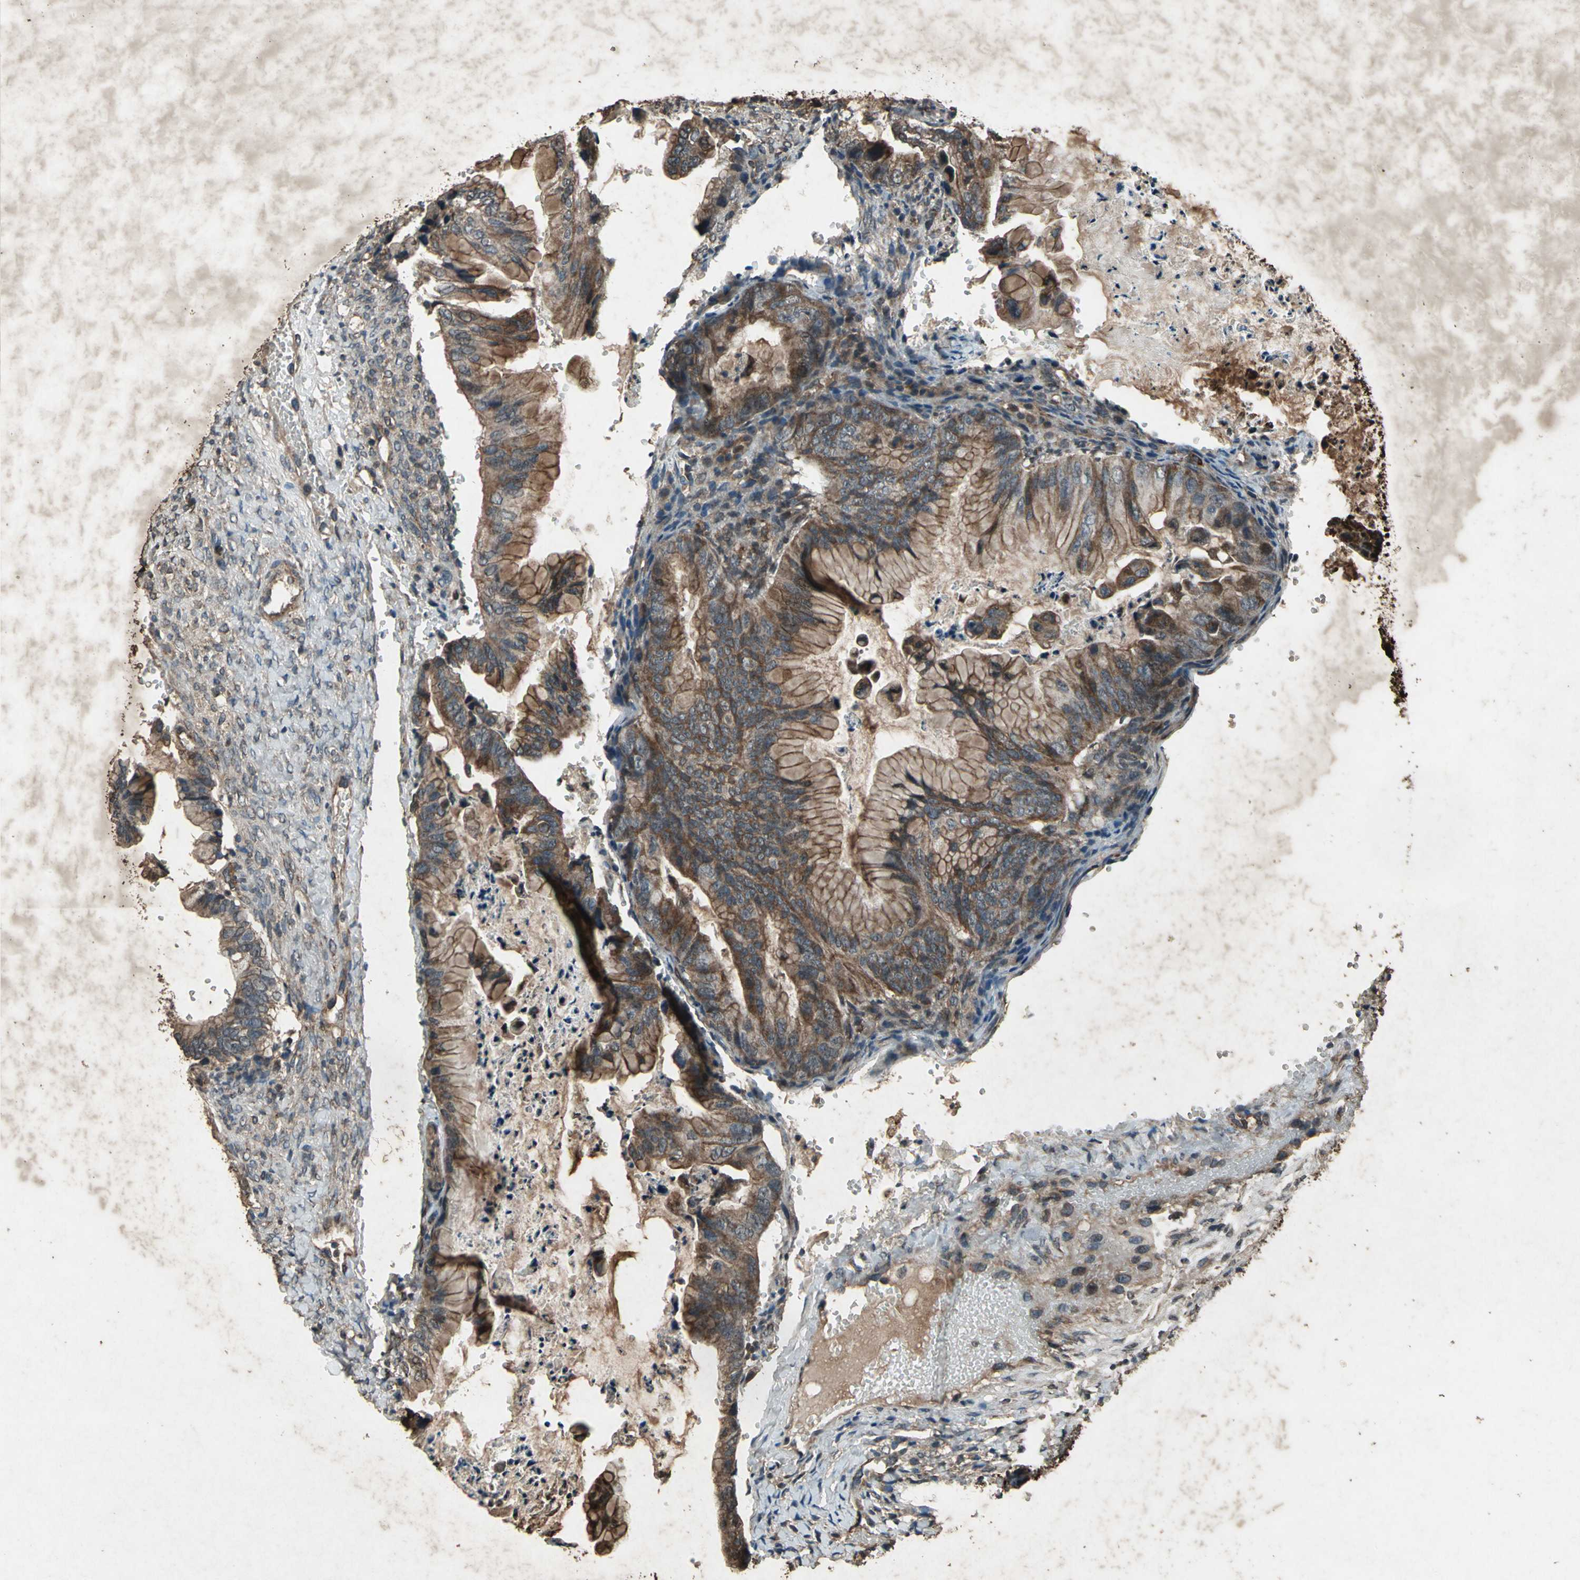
{"staining": {"intensity": "strong", "quantity": ">75%", "location": "cytoplasmic/membranous"}, "tissue": "ovarian cancer", "cell_type": "Tumor cells", "image_type": "cancer", "snomed": [{"axis": "morphology", "description": "Cystadenocarcinoma, mucinous, NOS"}, {"axis": "topography", "description": "Ovary"}], "caption": "Human ovarian cancer (mucinous cystadenocarcinoma) stained with a protein marker reveals strong staining in tumor cells.", "gene": "SEPTIN4", "patient": {"sex": "female", "age": 36}}